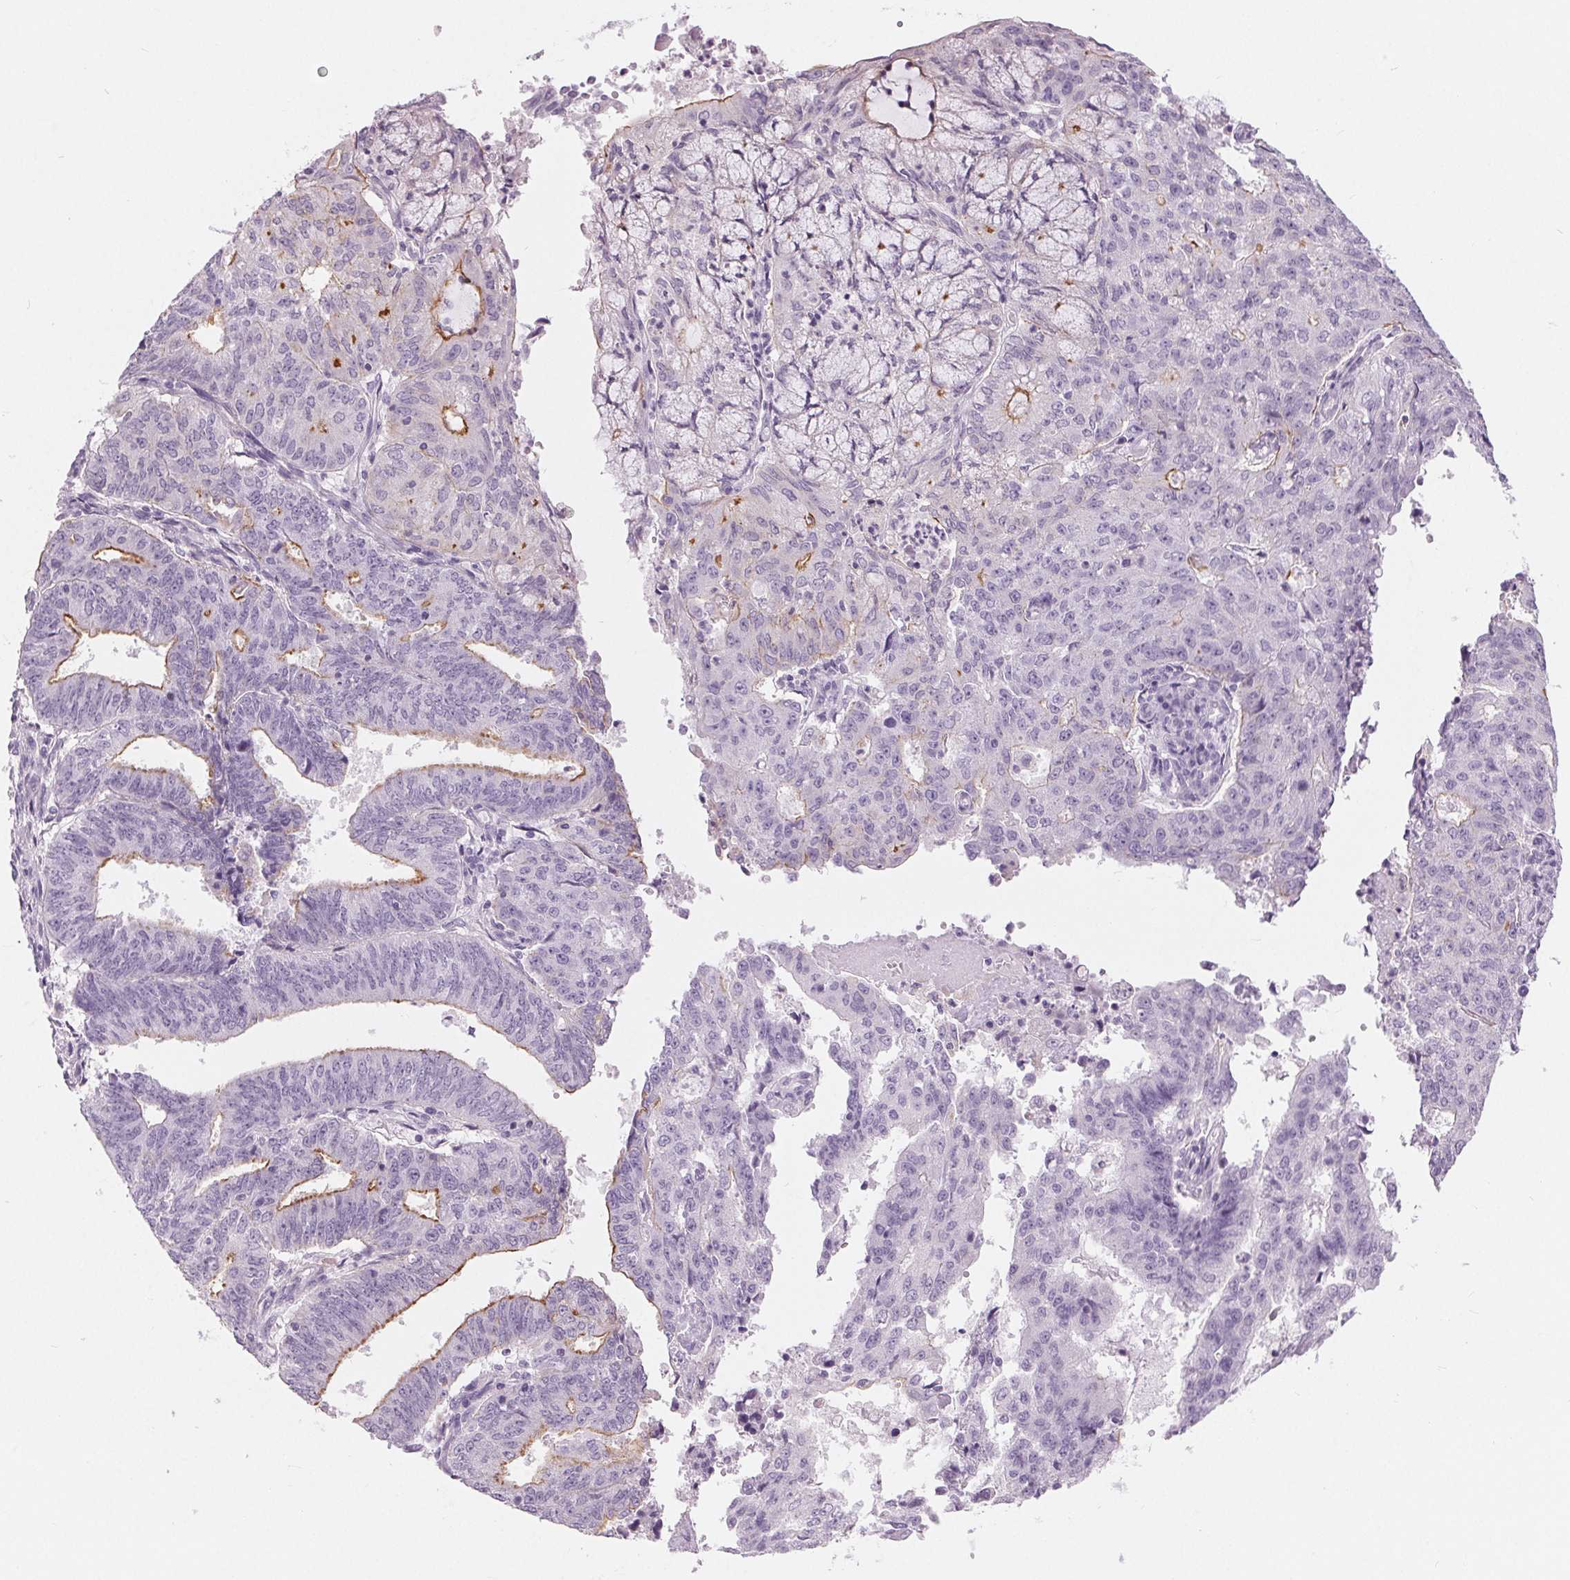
{"staining": {"intensity": "moderate", "quantity": "<25%", "location": "cytoplasmic/membranous"}, "tissue": "endometrial cancer", "cell_type": "Tumor cells", "image_type": "cancer", "snomed": [{"axis": "morphology", "description": "Adenocarcinoma, NOS"}, {"axis": "topography", "description": "Endometrium"}], "caption": "Moderate cytoplasmic/membranous protein staining is present in approximately <25% of tumor cells in endometrial cancer.", "gene": "MISP", "patient": {"sex": "female", "age": 82}}